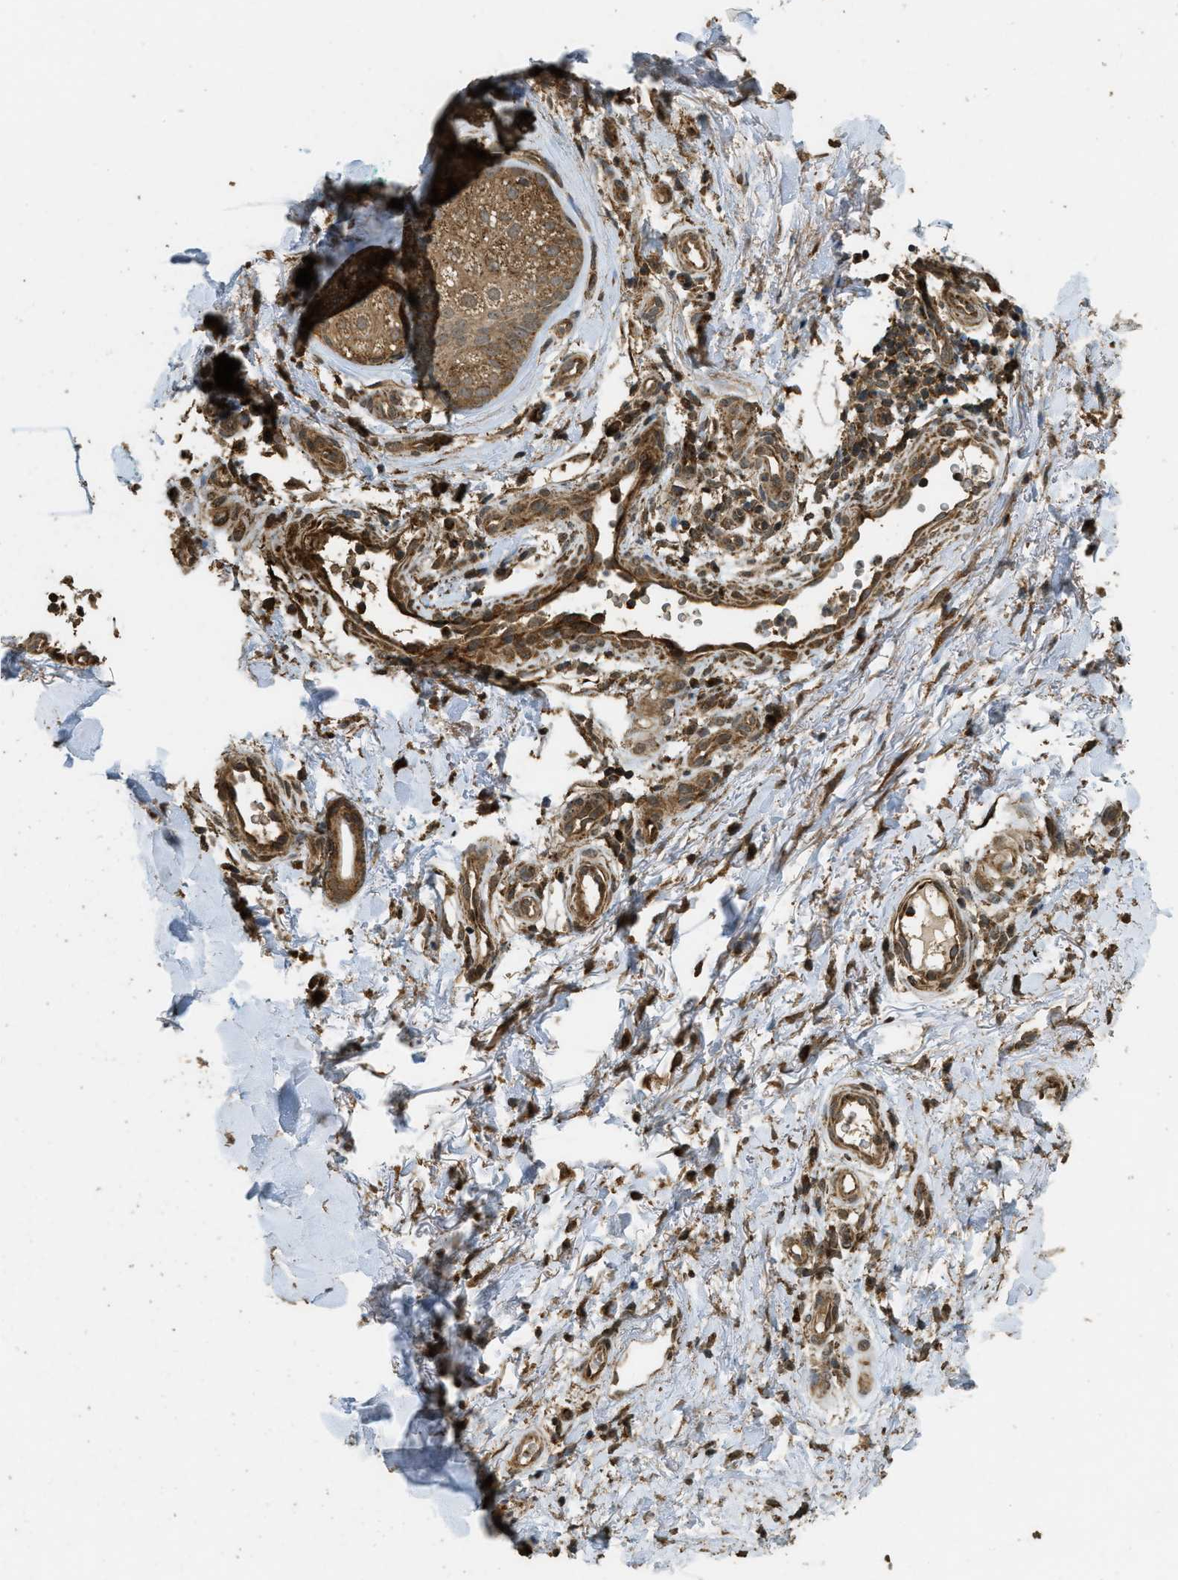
{"staining": {"intensity": "moderate", "quantity": ">75%", "location": "cytoplasmic/membranous"}, "tissue": "skin cancer", "cell_type": "Tumor cells", "image_type": "cancer", "snomed": [{"axis": "morphology", "description": "Squamous cell carcinoma, NOS"}, {"axis": "topography", "description": "Skin"}], "caption": "This is an image of IHC staining of skin cancer (squamous cell carcinoma), which shows moderate expression in the cytoplasmic/membranous of tumor cells.", "gene": "CTPS1", "patient": {"sex": "female", "age": 42}}